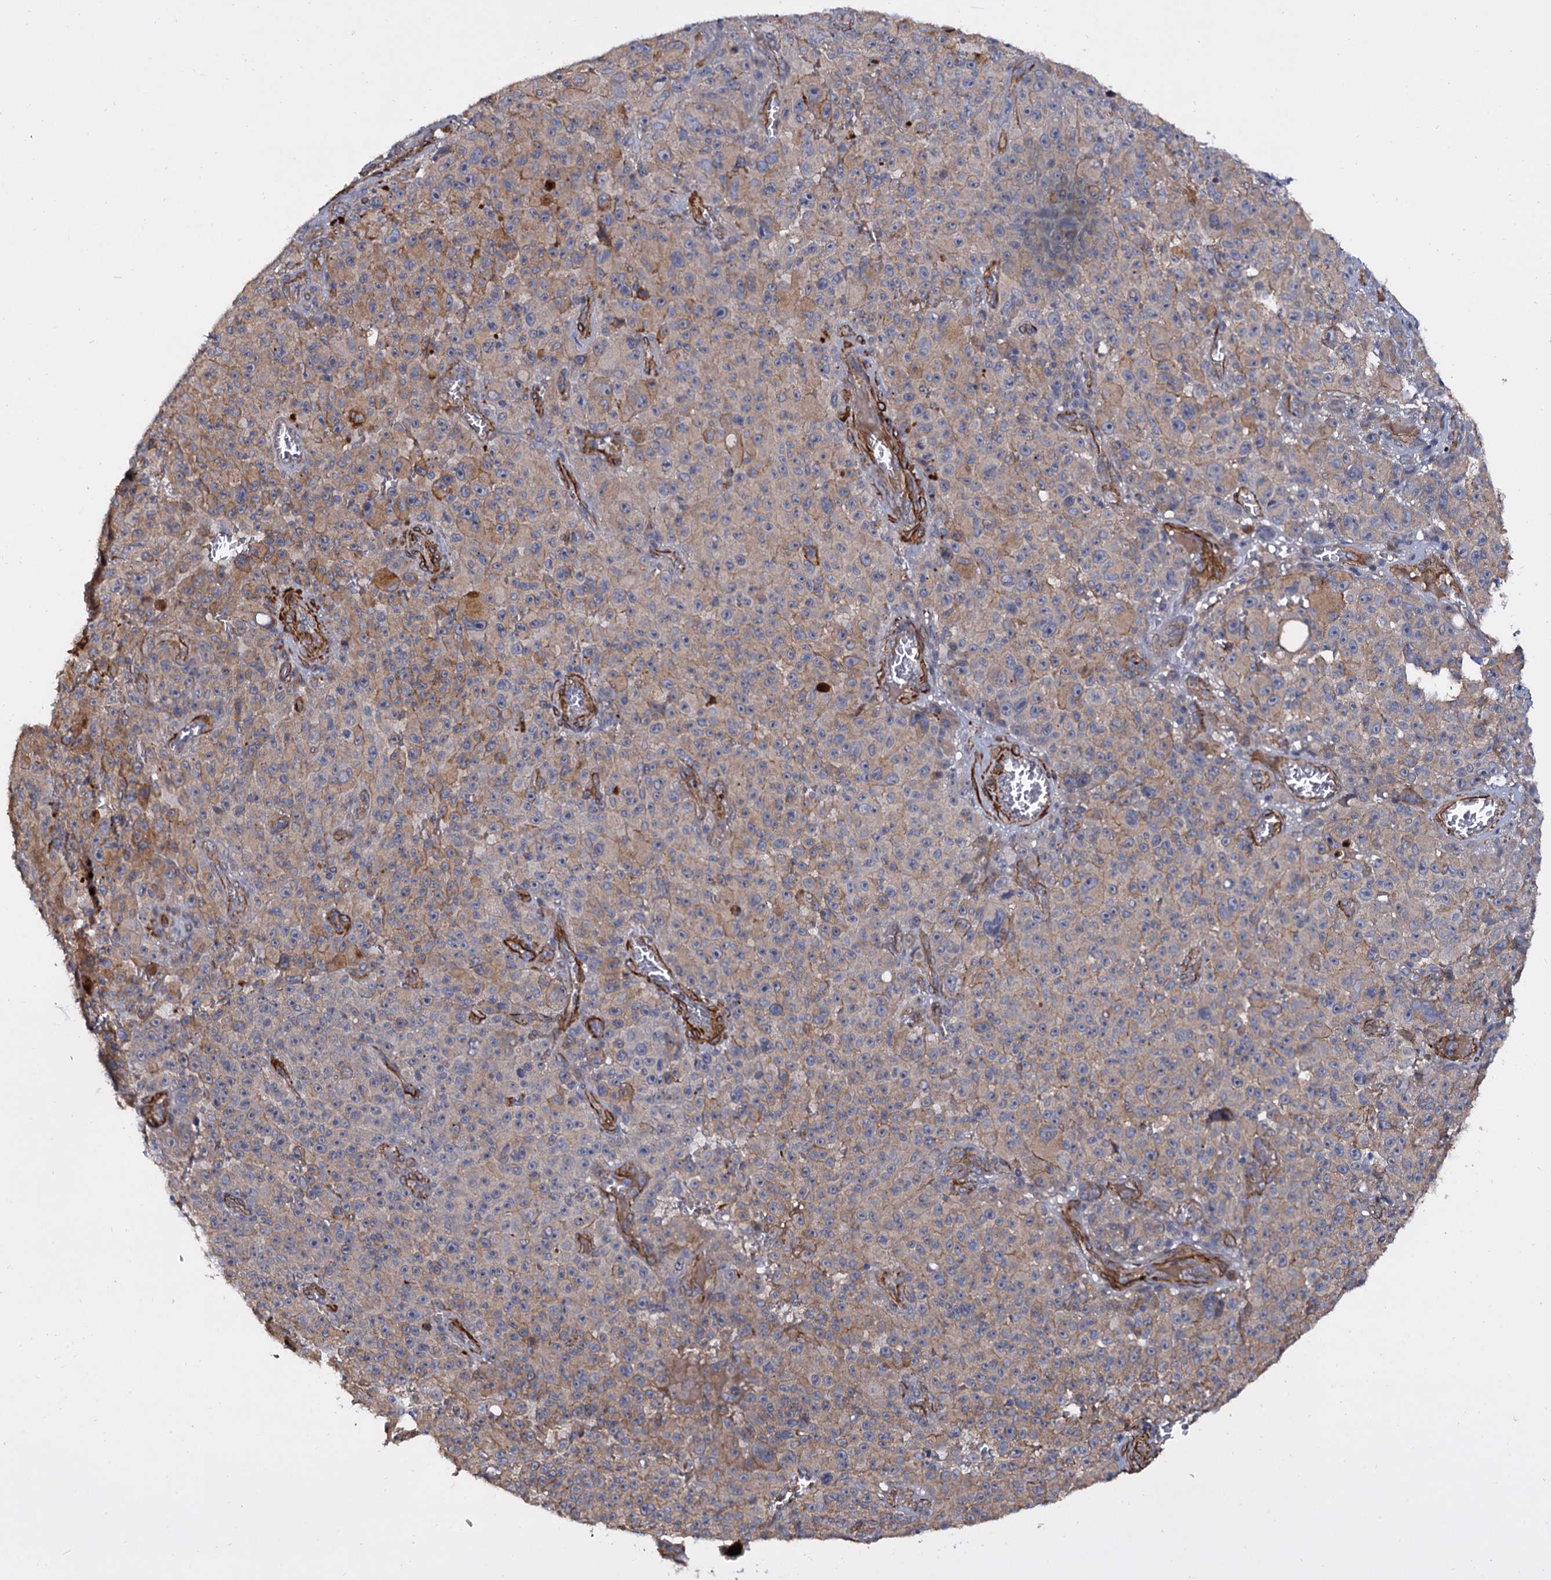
{"staining": {"intensity": "weak", "quantity": ">75%", "location": "cytoplasmic/membranous"}, "tissue": "melanoma", "cell_type": "Tumor cells", "image_type": "cancer", "snomed": [{"axis": "morphology", "description": "Malignant melanoma, NOS"}, {"axis": "topography", "description": "Skin"}], "caption": "A brown stain shows weak cytoplasmic/membranous expression of a protein in malignant melanoma tumor cells.", "gene": "ISM2", "patient": {"sex": "female", "age": 82}}